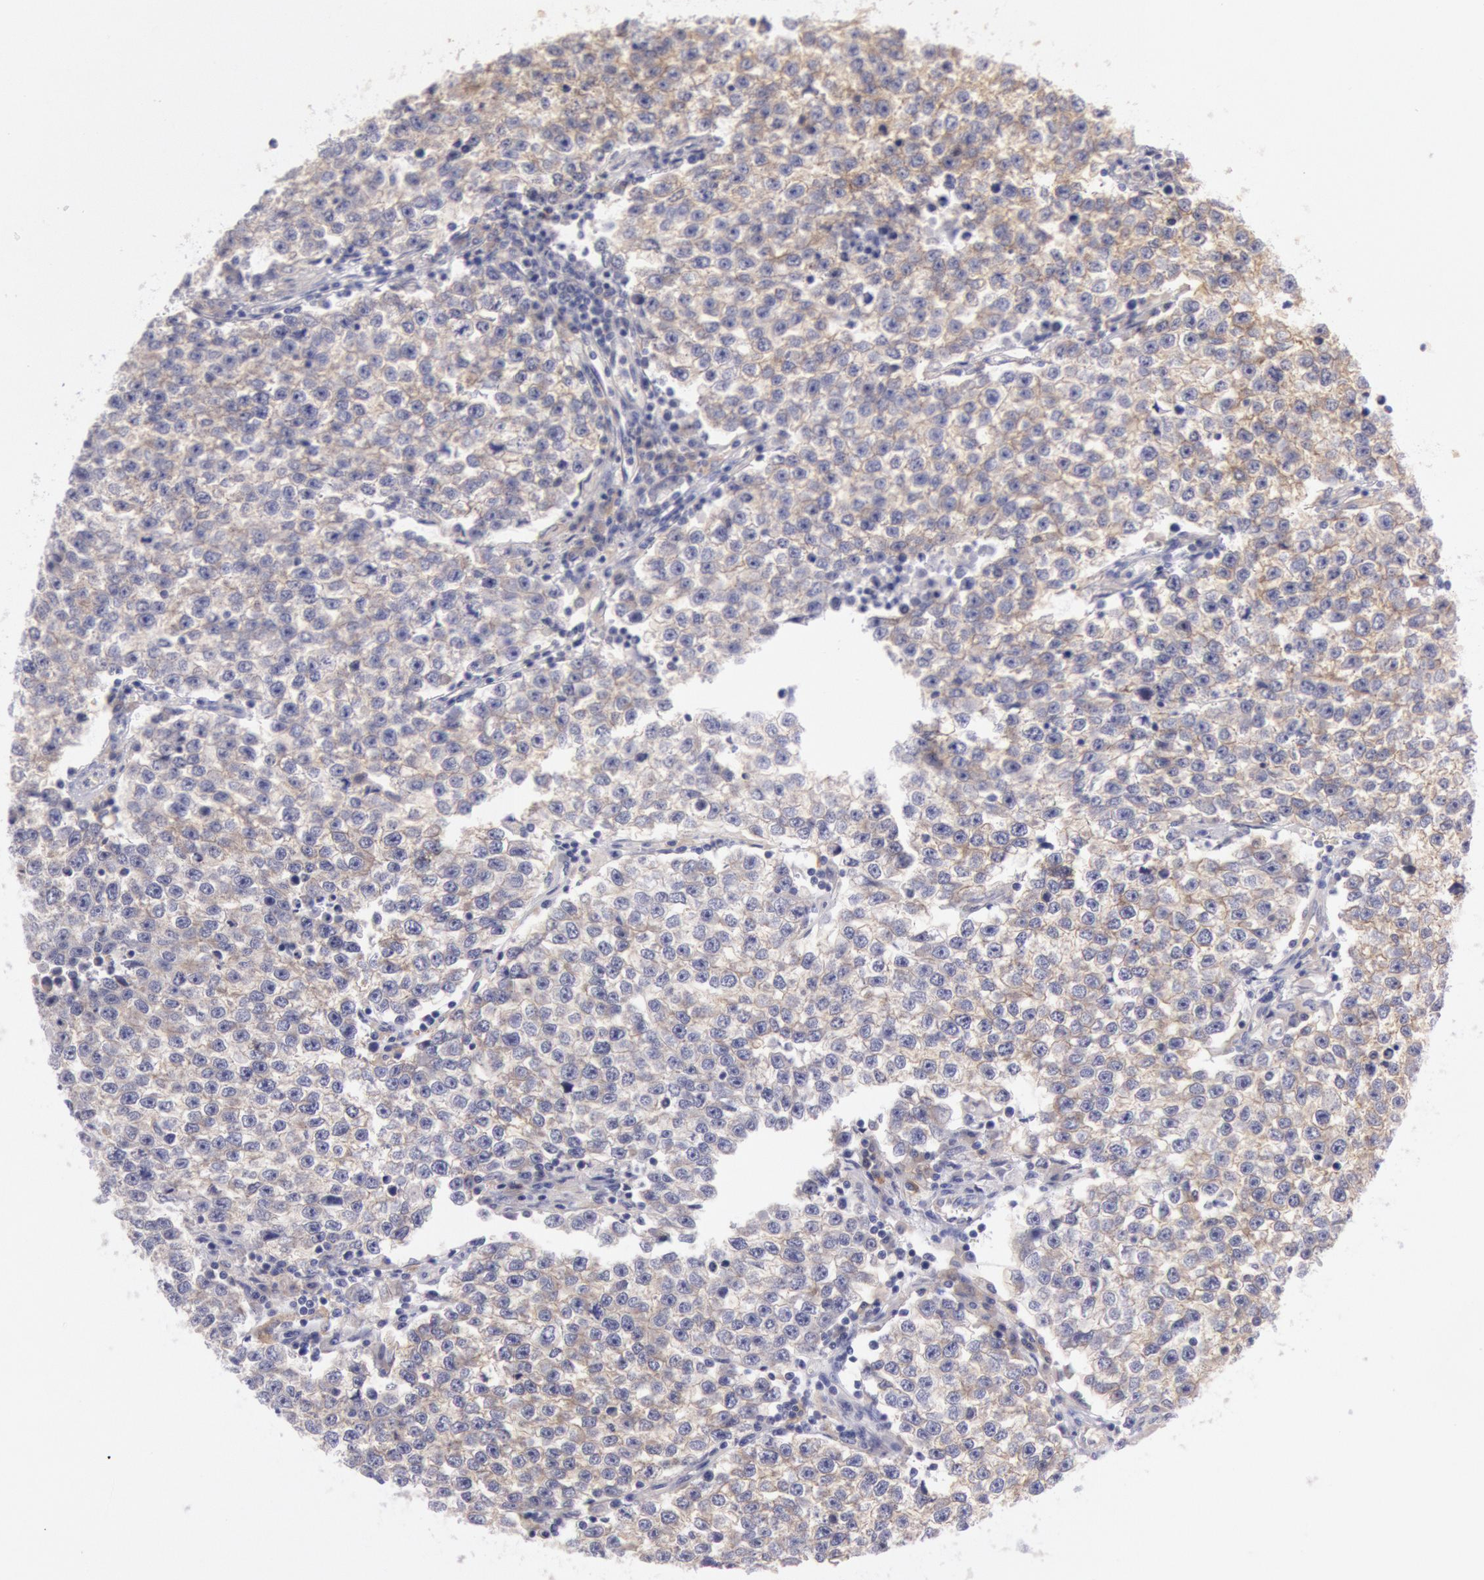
{"staining": {"intensity": "weak", "quantity": "25%-75%", "location": "cytoplasmic/membranous"}, "tissue": "testis cancer", "cell_type": "Tumor cells", "image_type": "cancer", "snomed": [{"axis": "morphology", "description": "Seminoma, NOS"}, {"axis": "topography", "description": "Testis"}], "caption": "Testis seminoma tissue reveals weak cytoplasmic/membranous expression in approximately 25%-75% of tumor cells, visualized by immunohistochemistry.", "gene": "MYO5A", "patient": {"sex": "male", "age": 36}}